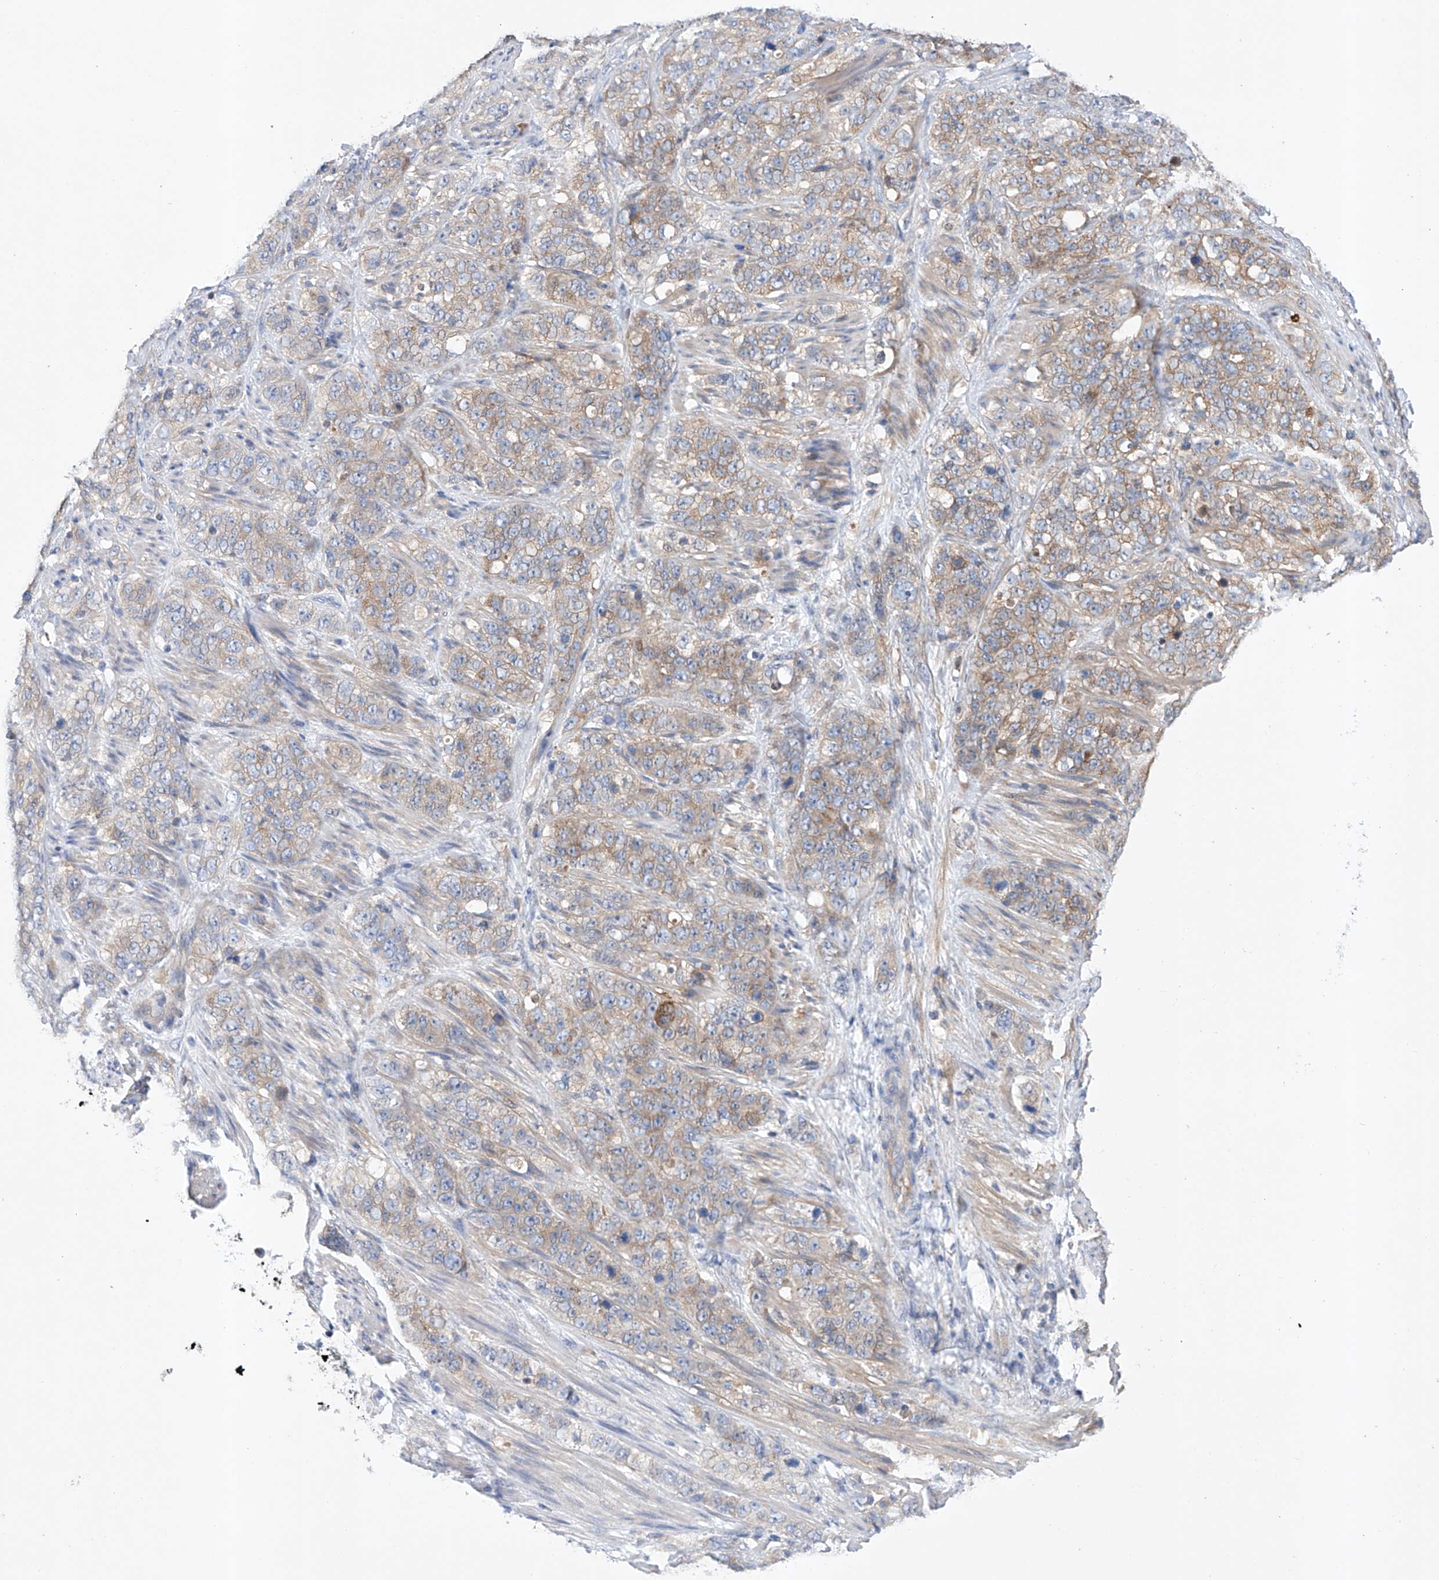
{"staining": {"intensity": "moderate", "quantity": ">75%", "location": "cytoplasmic/membranous"}, "tissue": "stomach cancer", "cell_type": "Tumor cells", "image_type": "cancer", "snomed": [{"axis": "morphology", "description": "Adenocarcinoma, NOS"}, {"axis": "topography", "description": "Stomach"}], "caption": "This histopathology image displays immunohistochemistry (IHC) staining of adenocarcinoma (stomach), with medium moderate cytoplasmic/membranous staining in approximately >75% of tumor cells.", "gene": "TIMM23", "patient": {"sex": "male", "age": 48}}